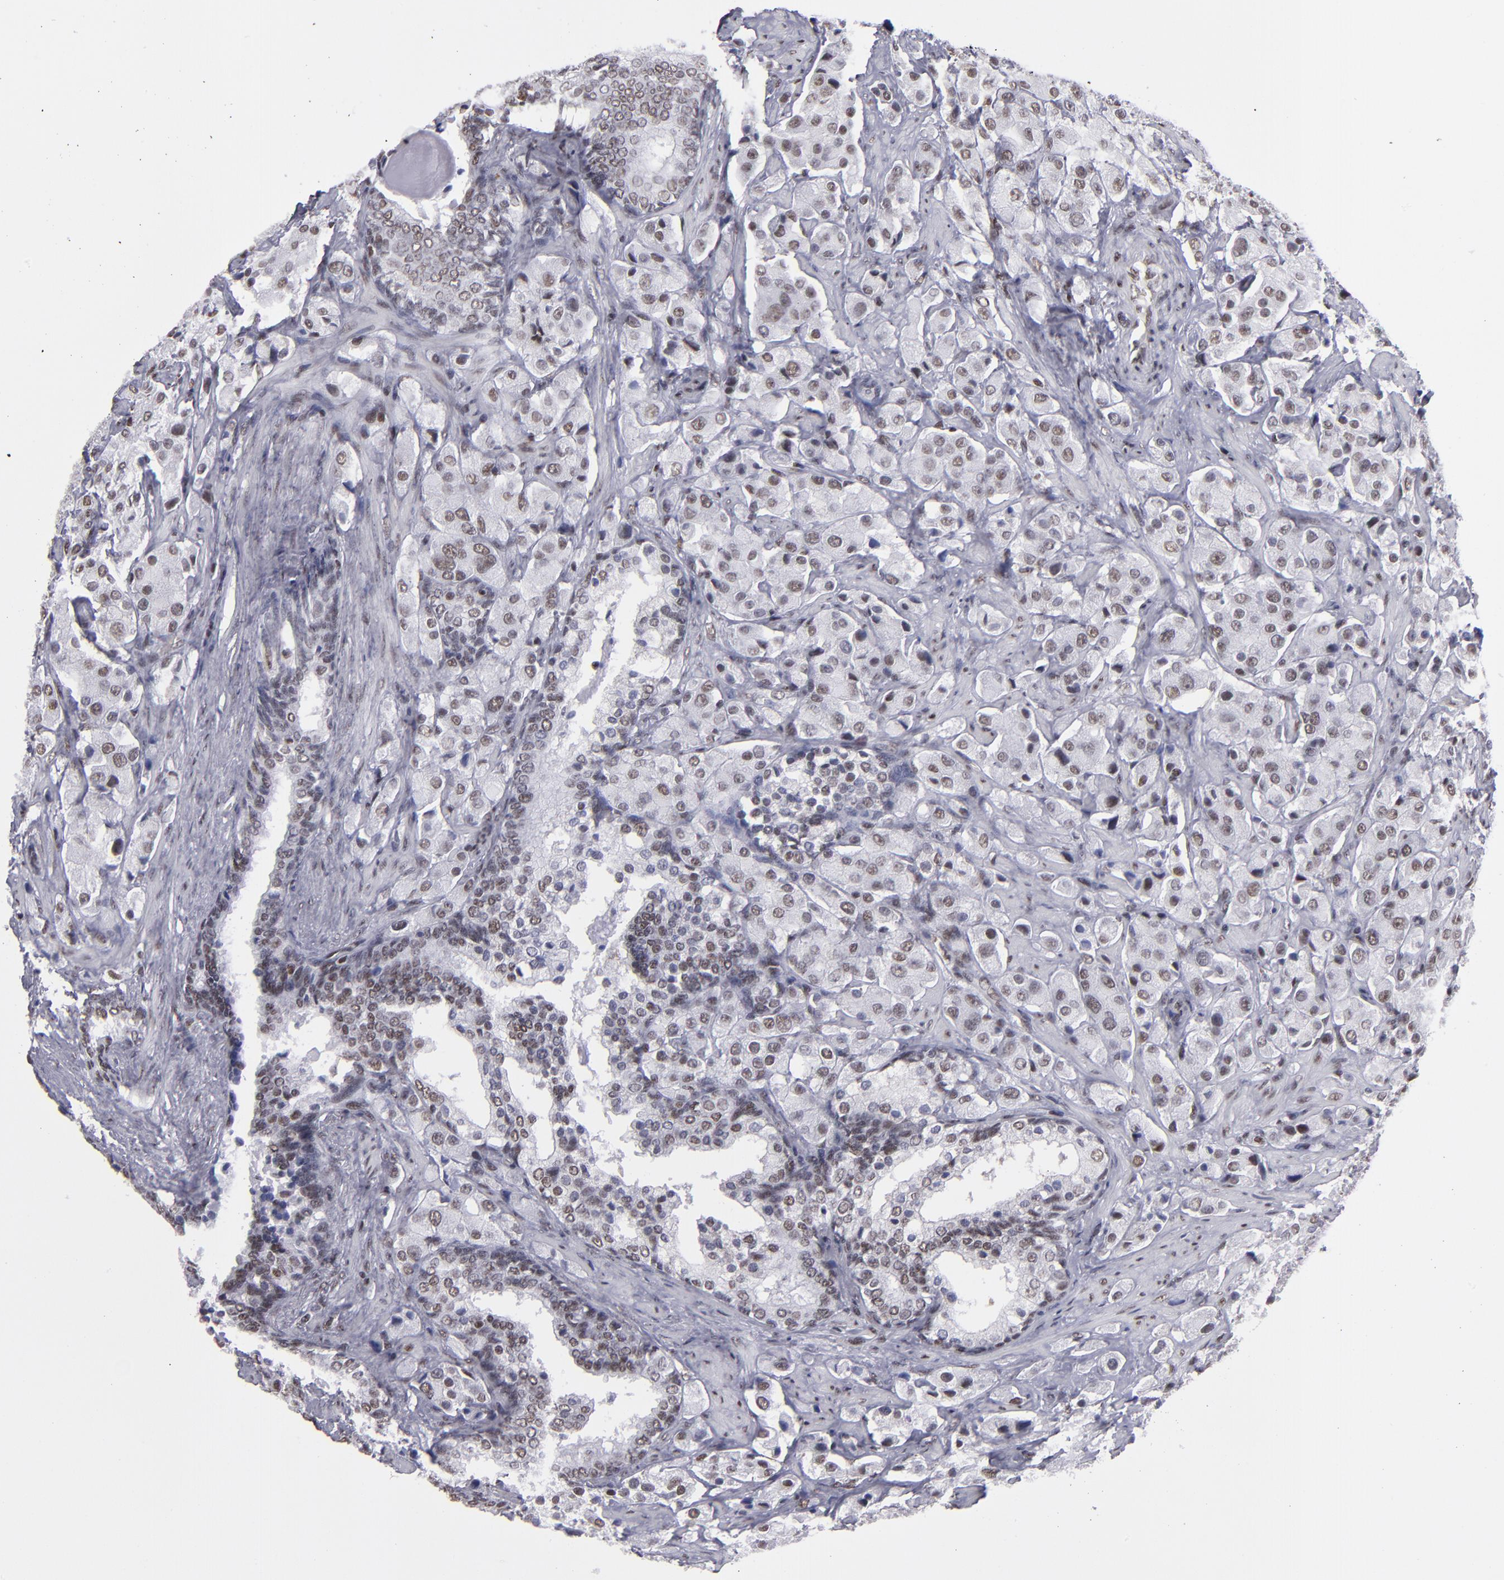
{"staining": {"intensity": "weak", "quantity": "25%-75%", "location": "nuclear"}, "tissue": "prostate cancer", "cell_type": "Tumor cells", "image_type": "cancer", "snomed": [{"axis": "morphology", "description": "Adenocarcinoma, Medium grade"}, {"axis": "topography", "description": "Prostate"}], "caption": "An image showing weak nuclear staining in approximately 25%-75% of tumor cells in prostate adenocarcinoma (medium-grade), as visualized by brown immunohistochemical staining.", "gene": "TERF2", "patient": {"sex": "male", "age": 70}}